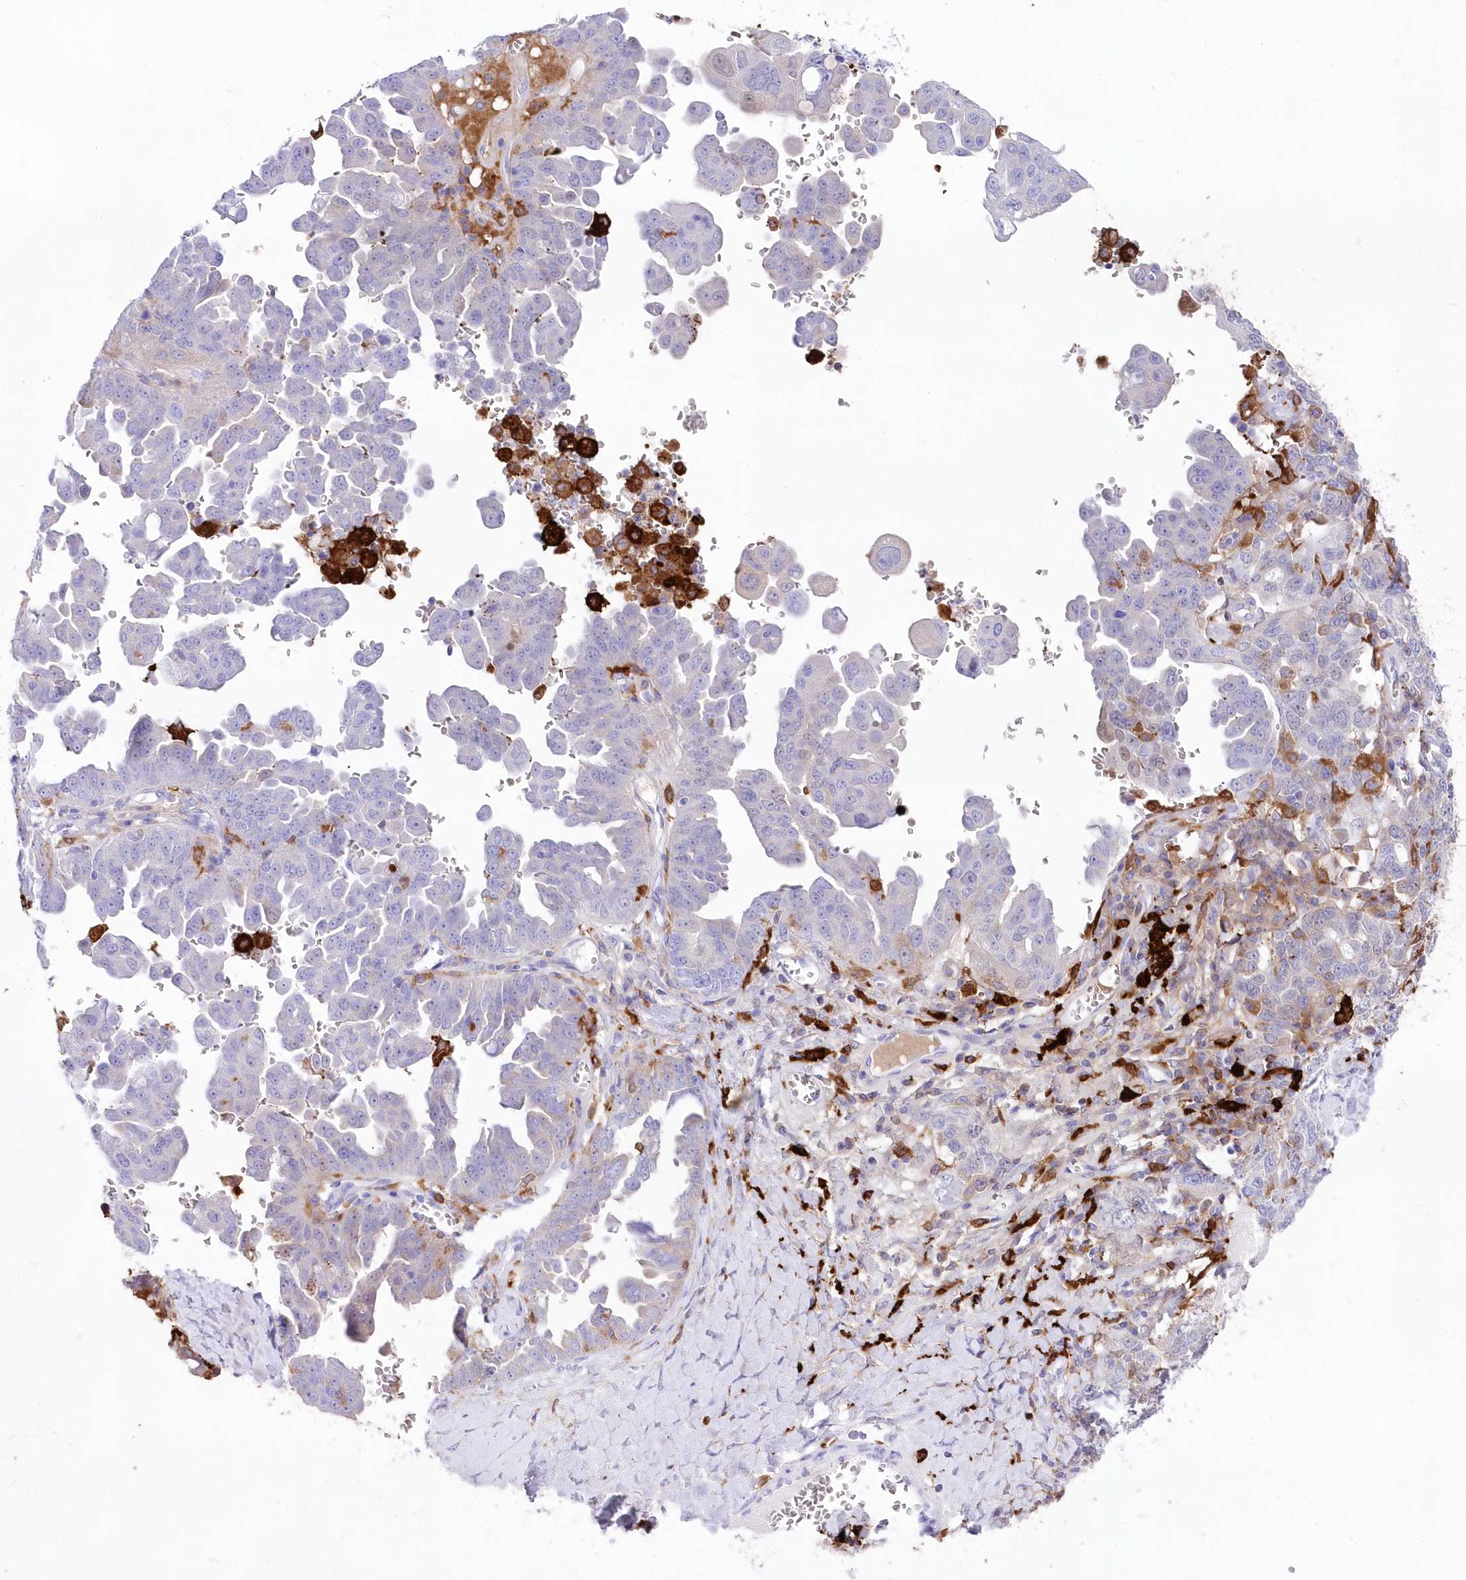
{"staining": {"intensity": "negative", "quantity": "none", "location": "none"}, "tissue": "ovarian cancer", "cell_type": "Tumor cells", "image_type": "cancer", "snomed": [{"axis": "morphology", "description": "Carcinoma, endometroid"}, {"axis": "topography", "description": "Ovary"}], "caption": "This is a micrograph of immunohistochemistry (IHC) staining of ovarian cancer (endometroid carcinoma), which shows no staining in tumor cells.", "gene": "DNAJC19", "patient": {"sex": "female", "age": 62}}